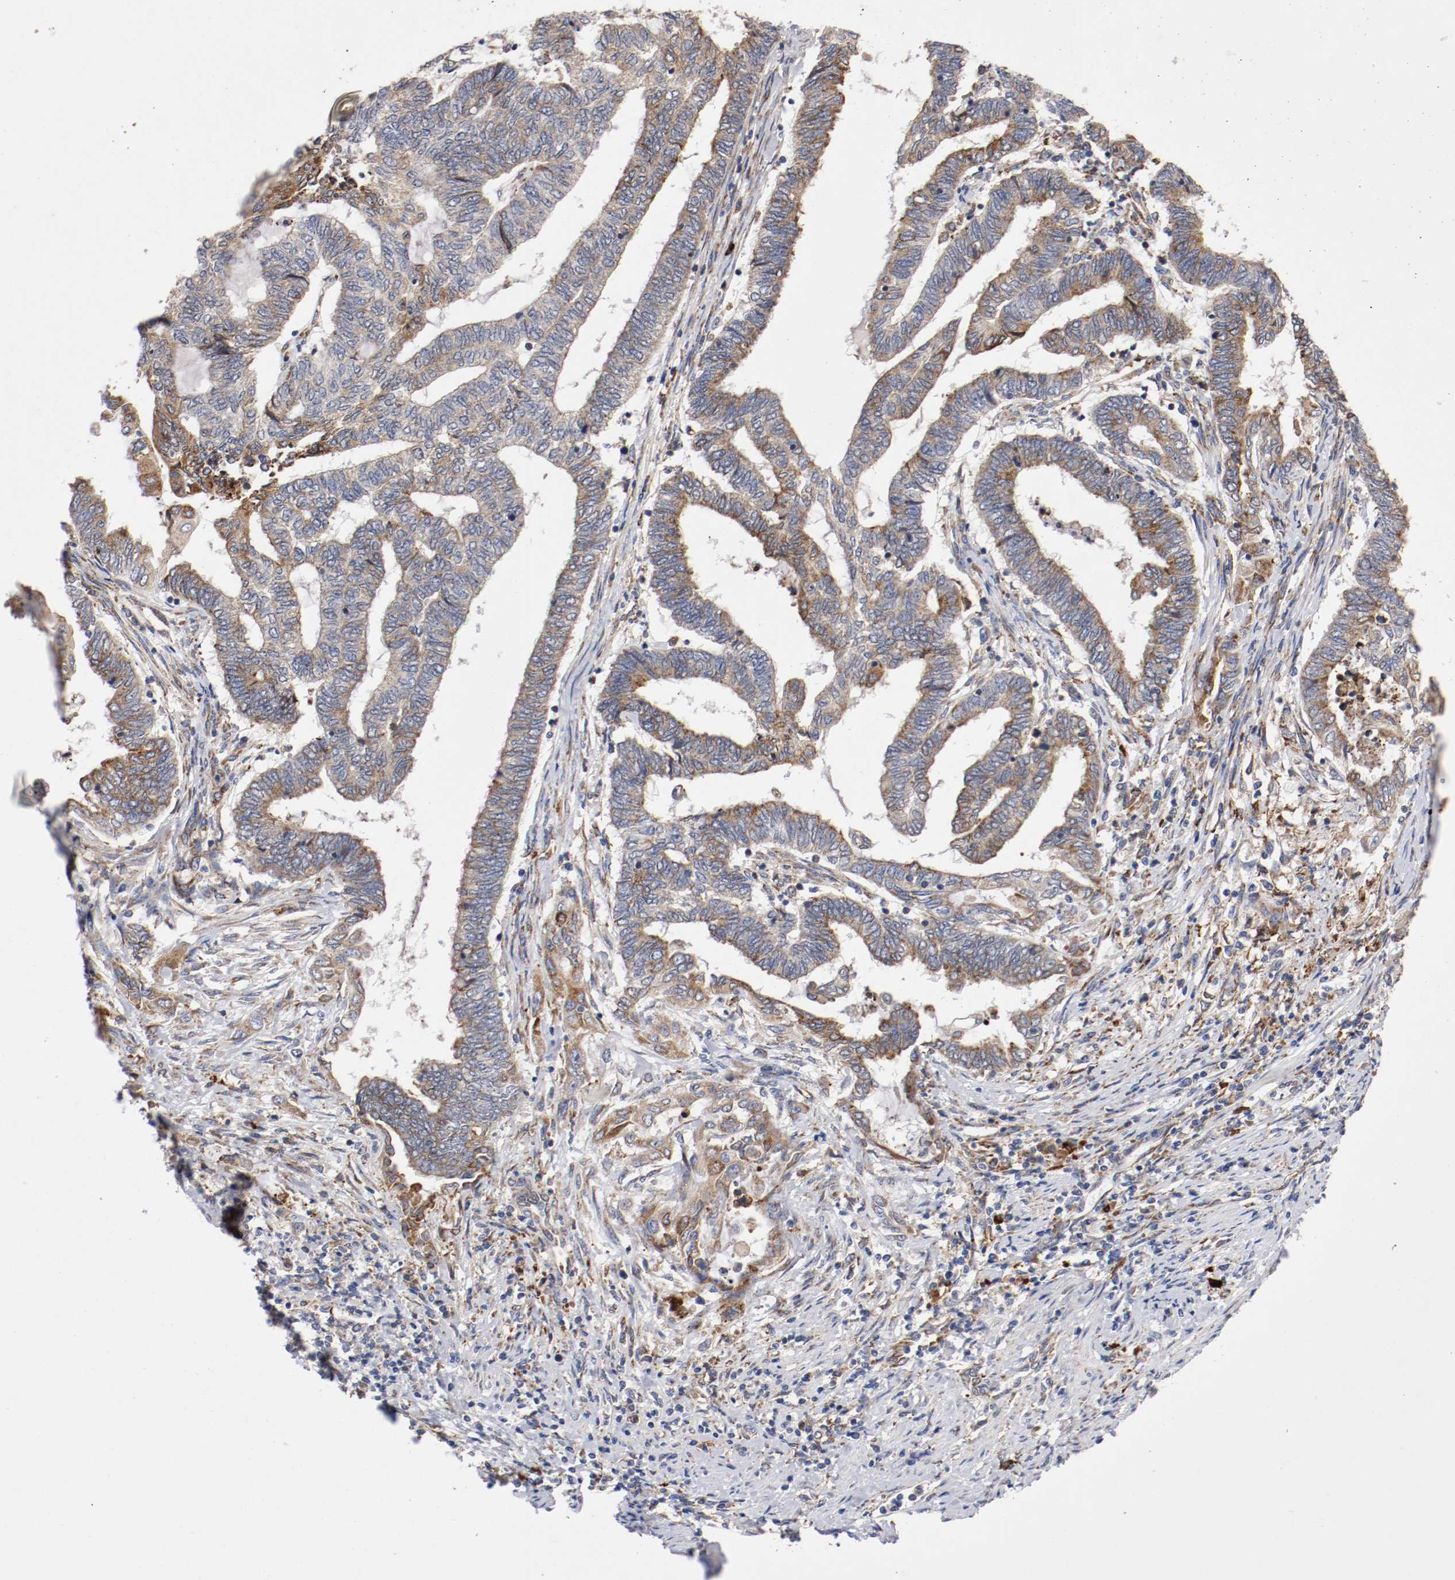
{"staining": {"intensity": "moderate", "quantity": ">75%", "location": "cytoplasmic/membranous"}, "tissue": "endometrial cancer", "cell_type": "Tumor cells", "image_type": "cancer", "snomed": [{"axis": "morphology", "description": "Adenocarcinoma, NOS"}, {"axis": "topography", "description": "Uterus"}, {"axis": "topography", "description": "Endometrium"}], "caption": "Endometrial cancer stained with immunohistochemistry (IHC) reveals moderate cytoplasmic/membranous staining in about >75% of tumor cells.", "gene": "TRAF2", "patient": {"sex": "female", "age": 70}}